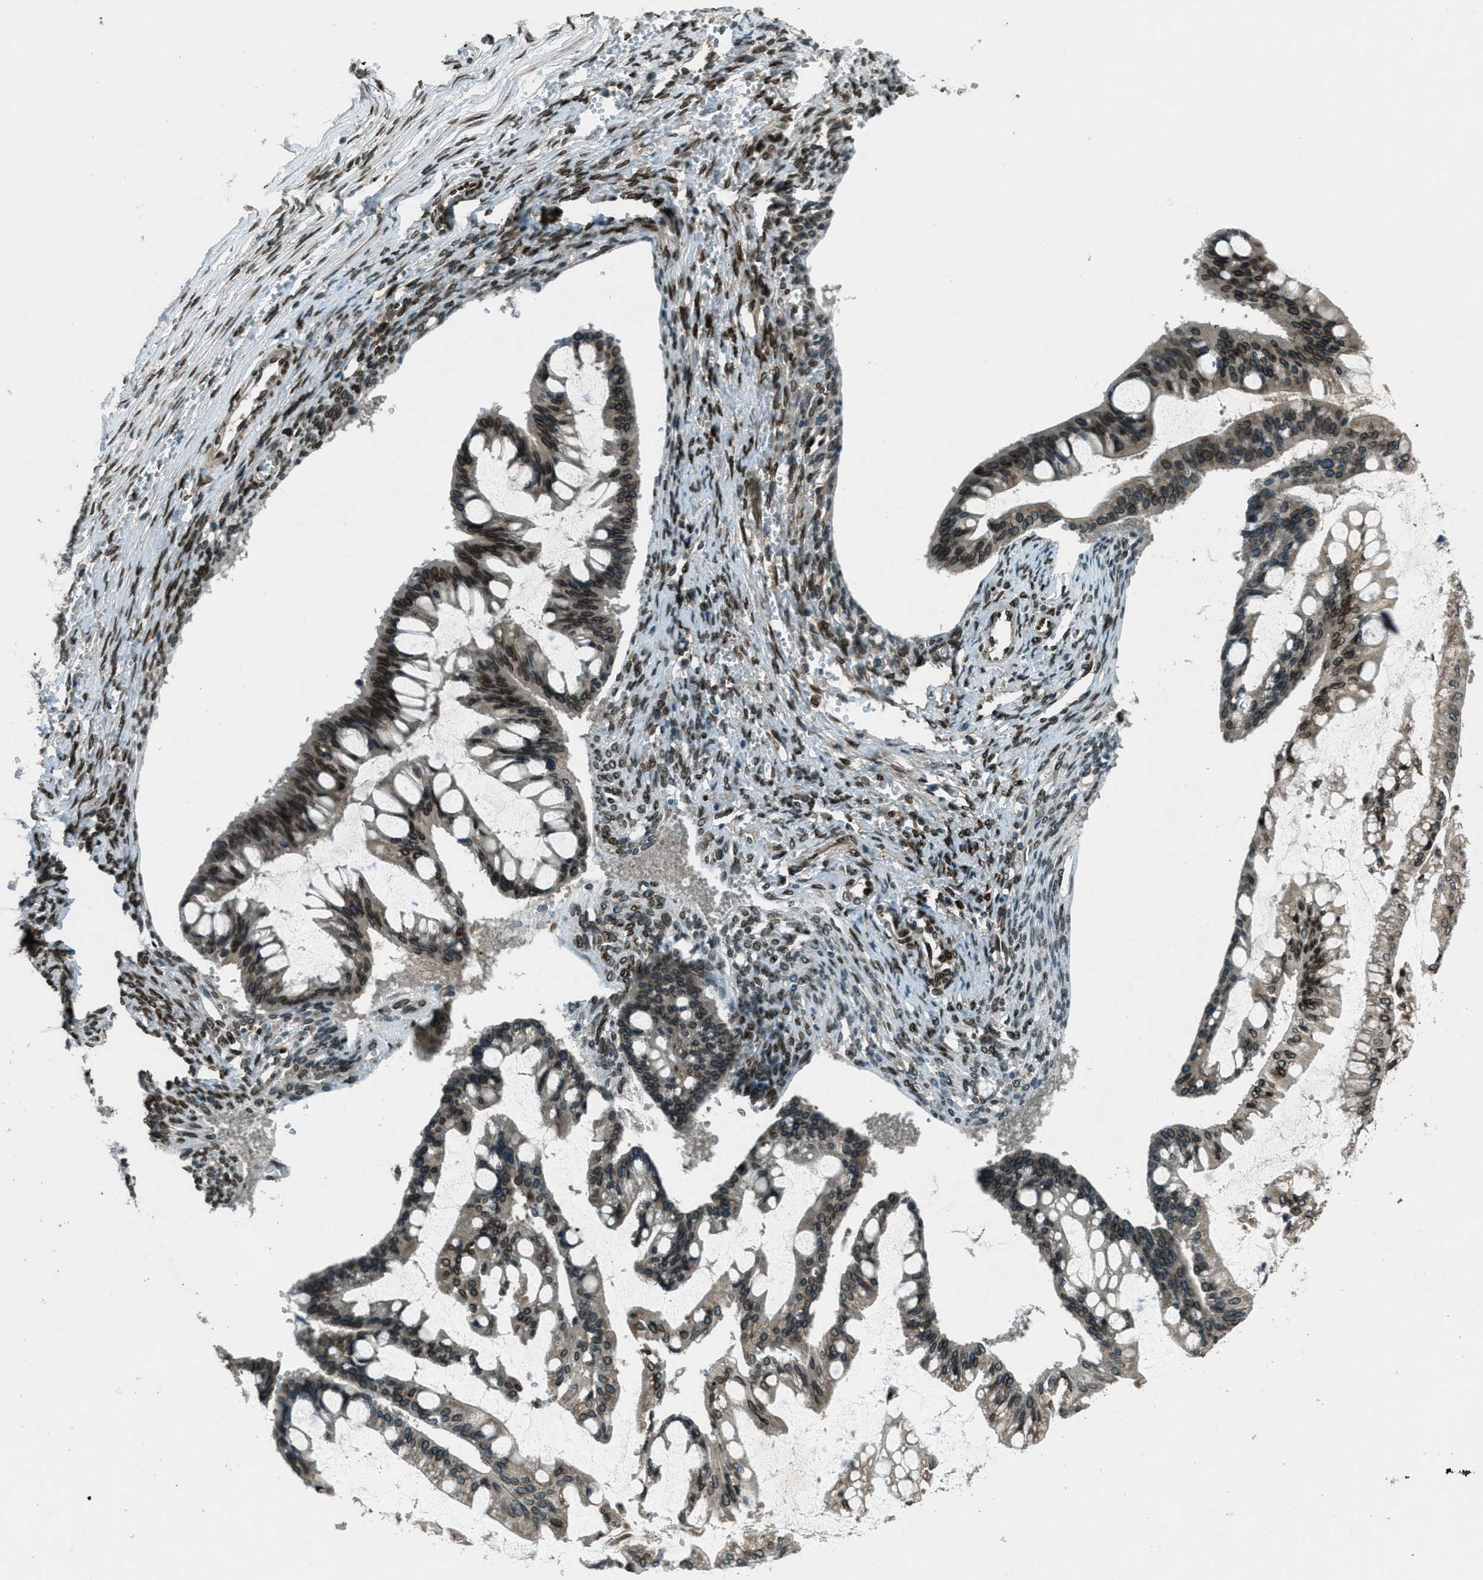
{"staining": {"intensity": "strong", "quantity": ">75%", "location": "cytoplasmic/membranous,nuclear"}, "tissue": "ovarian cancer", "cell_type": "Tumor cells", "image_type": "cancer", "snomed": [{"axis": "morphology", "description": "Cystadenocarcinoma, mucinous, NOS"}, {"axis": "topography", "description": "Ovary"}], "caption": "Strong cytoplasmic/membranous and nuclear protein positivity is identified in approximately >75% of tumor cells in mucinous cystadenocarcinoma (ovarian). (Stains: DAB in brown, nuclei in blue, Microscopy: brightfield microscopy at high magnification).", "gene": "LEMD2", "patient": {"sex": "female", "age": 73}}